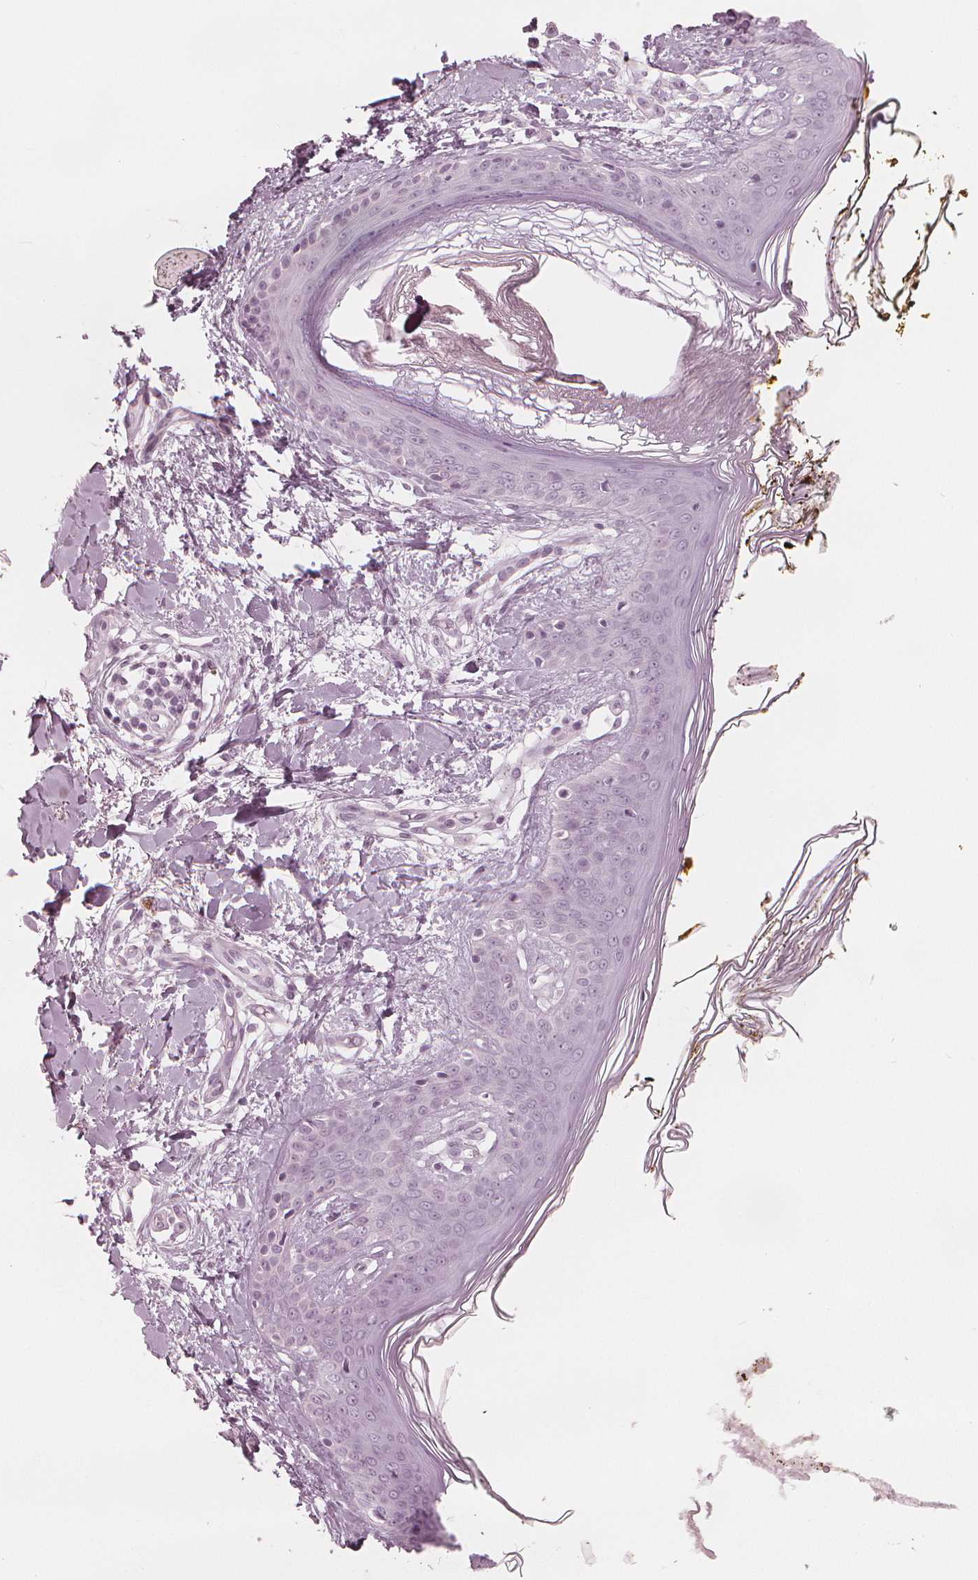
{"staining": {"intensity": "negative", "quantity": "none", "location": "none"}, "tissue": "skin", "cell_type": "Fibroblasts", "image_type": "normal", "snomed": [{"axis": "morphology", "description": "Normal tissue, NOS"}, {"axis": "topography", "description": "Skin"}], "caption": "DAB immunohistochemical staining of unremarkable human skin displays no significant staining in fibroblasts.", "gene": "PAEP", "patient": {"sex": "female", "age": 34}}